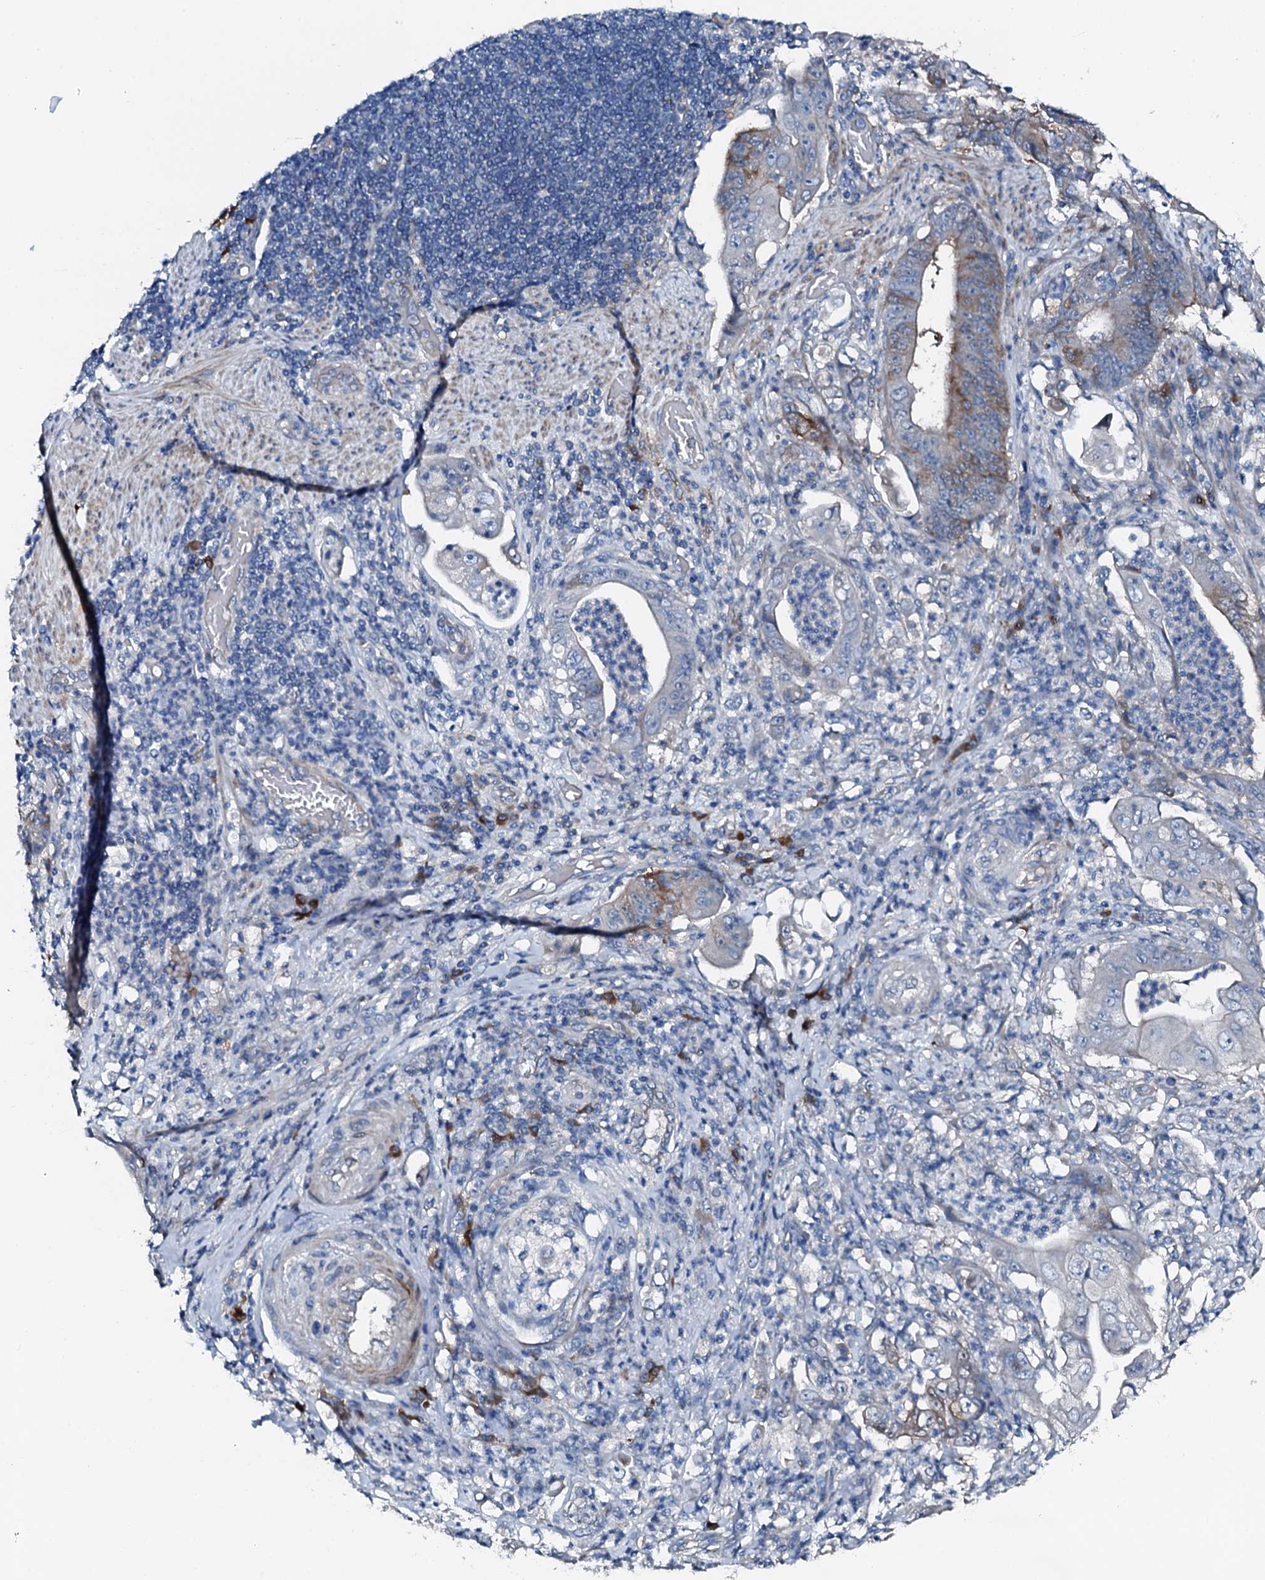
{"staining": {"intensity": "moderate", "quantity": "25%-75%", "location": "cytoplasmic/membranous"}, "tissue": "stomach cancer", "cell_type": "Tumor cells", "image_type": "cancer", "snomed": [{"axis": "morphology", "description": "Adenocarcinoma, NOS"}, {"axis": "topography", "description": "Stomach"}], "caption": "Brown immunohistochemical staining in human stomach cancer exhibits moderate cytoplasmic/membranous staining in about 25%-75% of tumor cells.", "gene": "GFOD2", "patient": {"sex": "female", "age": 73}}